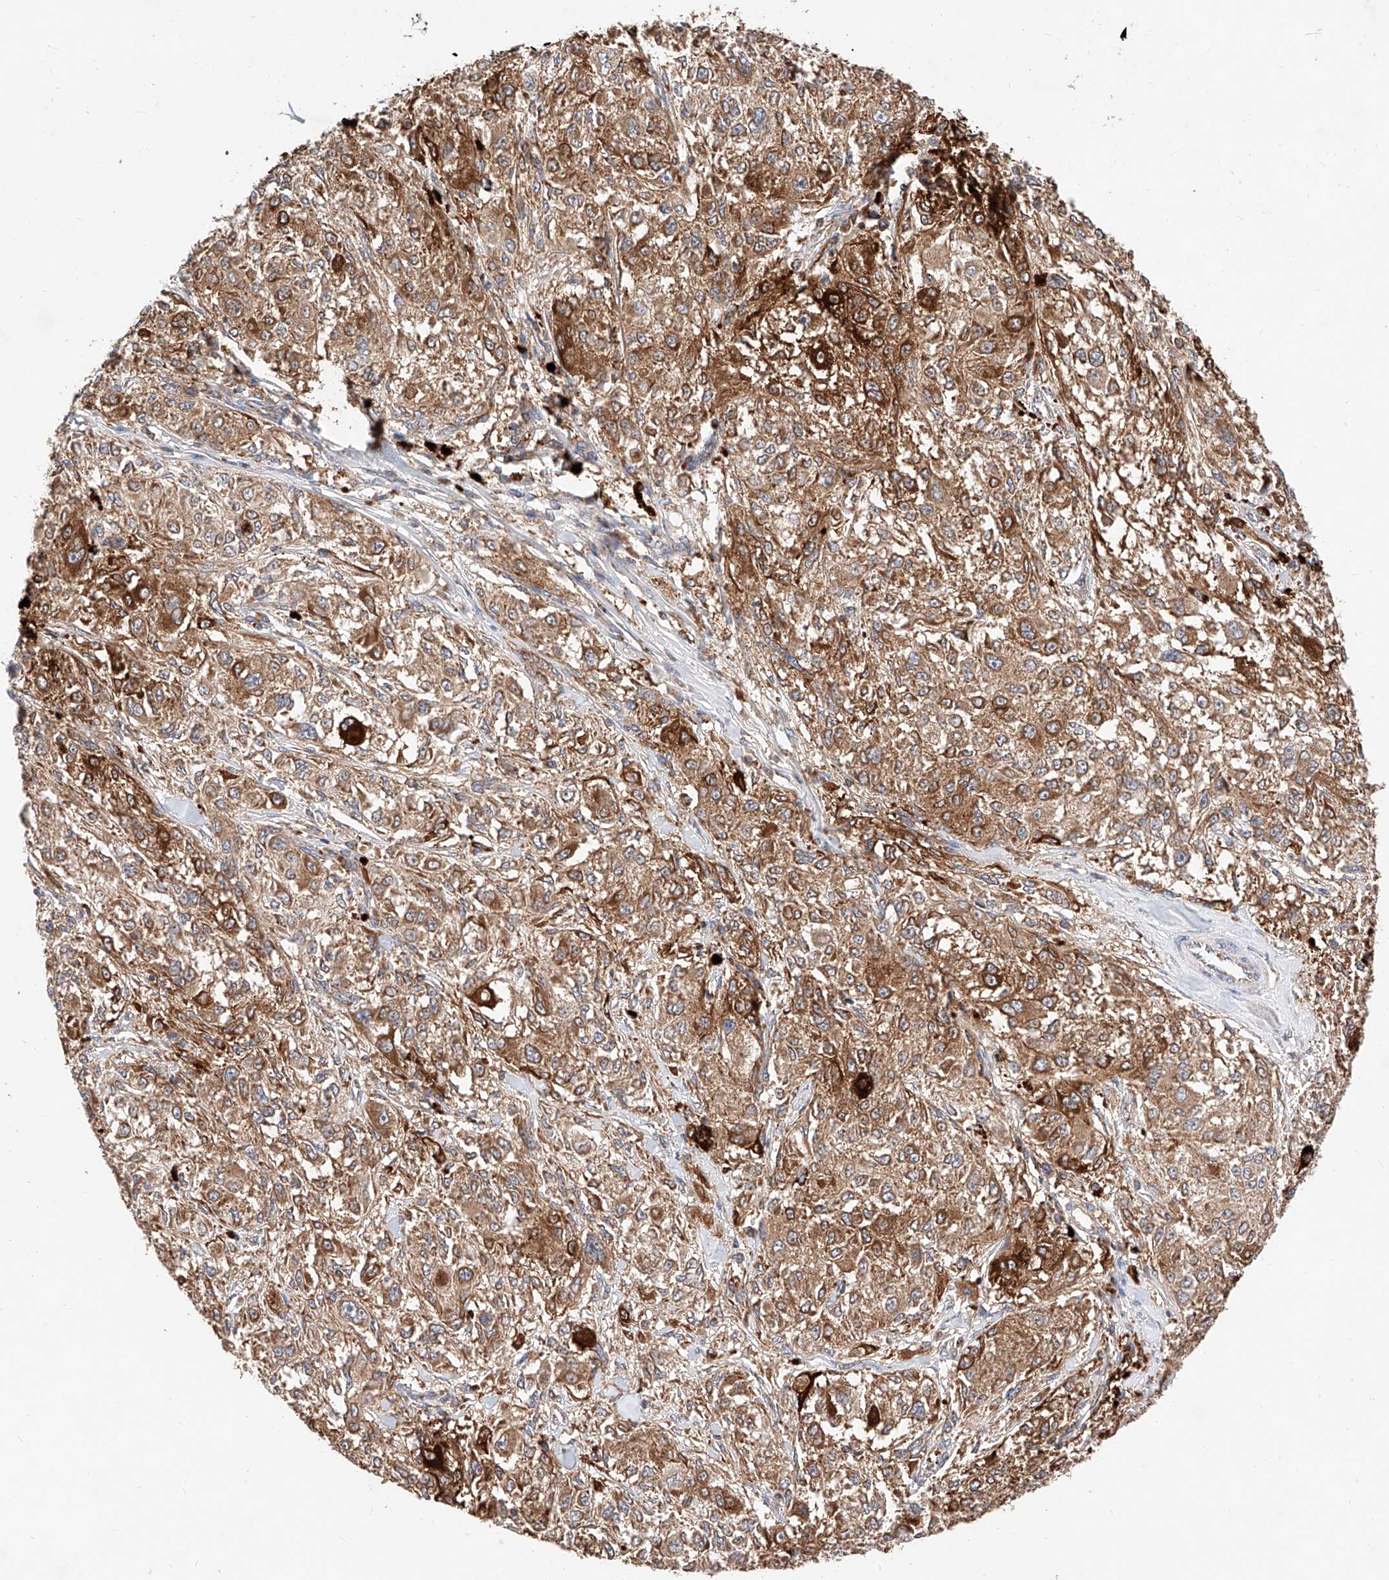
{"staining": {"intensity": "moderate", "quantity": ">75%", "location": "cytoplasmic/membranous"}, "tissue": "melanoma", "cell_type": "Tumor cells", "image_type": "cancer", "snomed": [{"axis": "morphology", "description": "Necrosis, NOS"}, {"axis": "morphology", "description": "Malignant melanoma, NOS"}, {"axis": "topography", "description": "Skin"}], "caption": "There is medium levels of moderate cytoplasmic/membranous staining in tumor cells of melanoma, as demonstrated by immunohistochemical staining (brown color).", "gene": "NR1D1", "patient": {"sex": "female", "age": 87}}